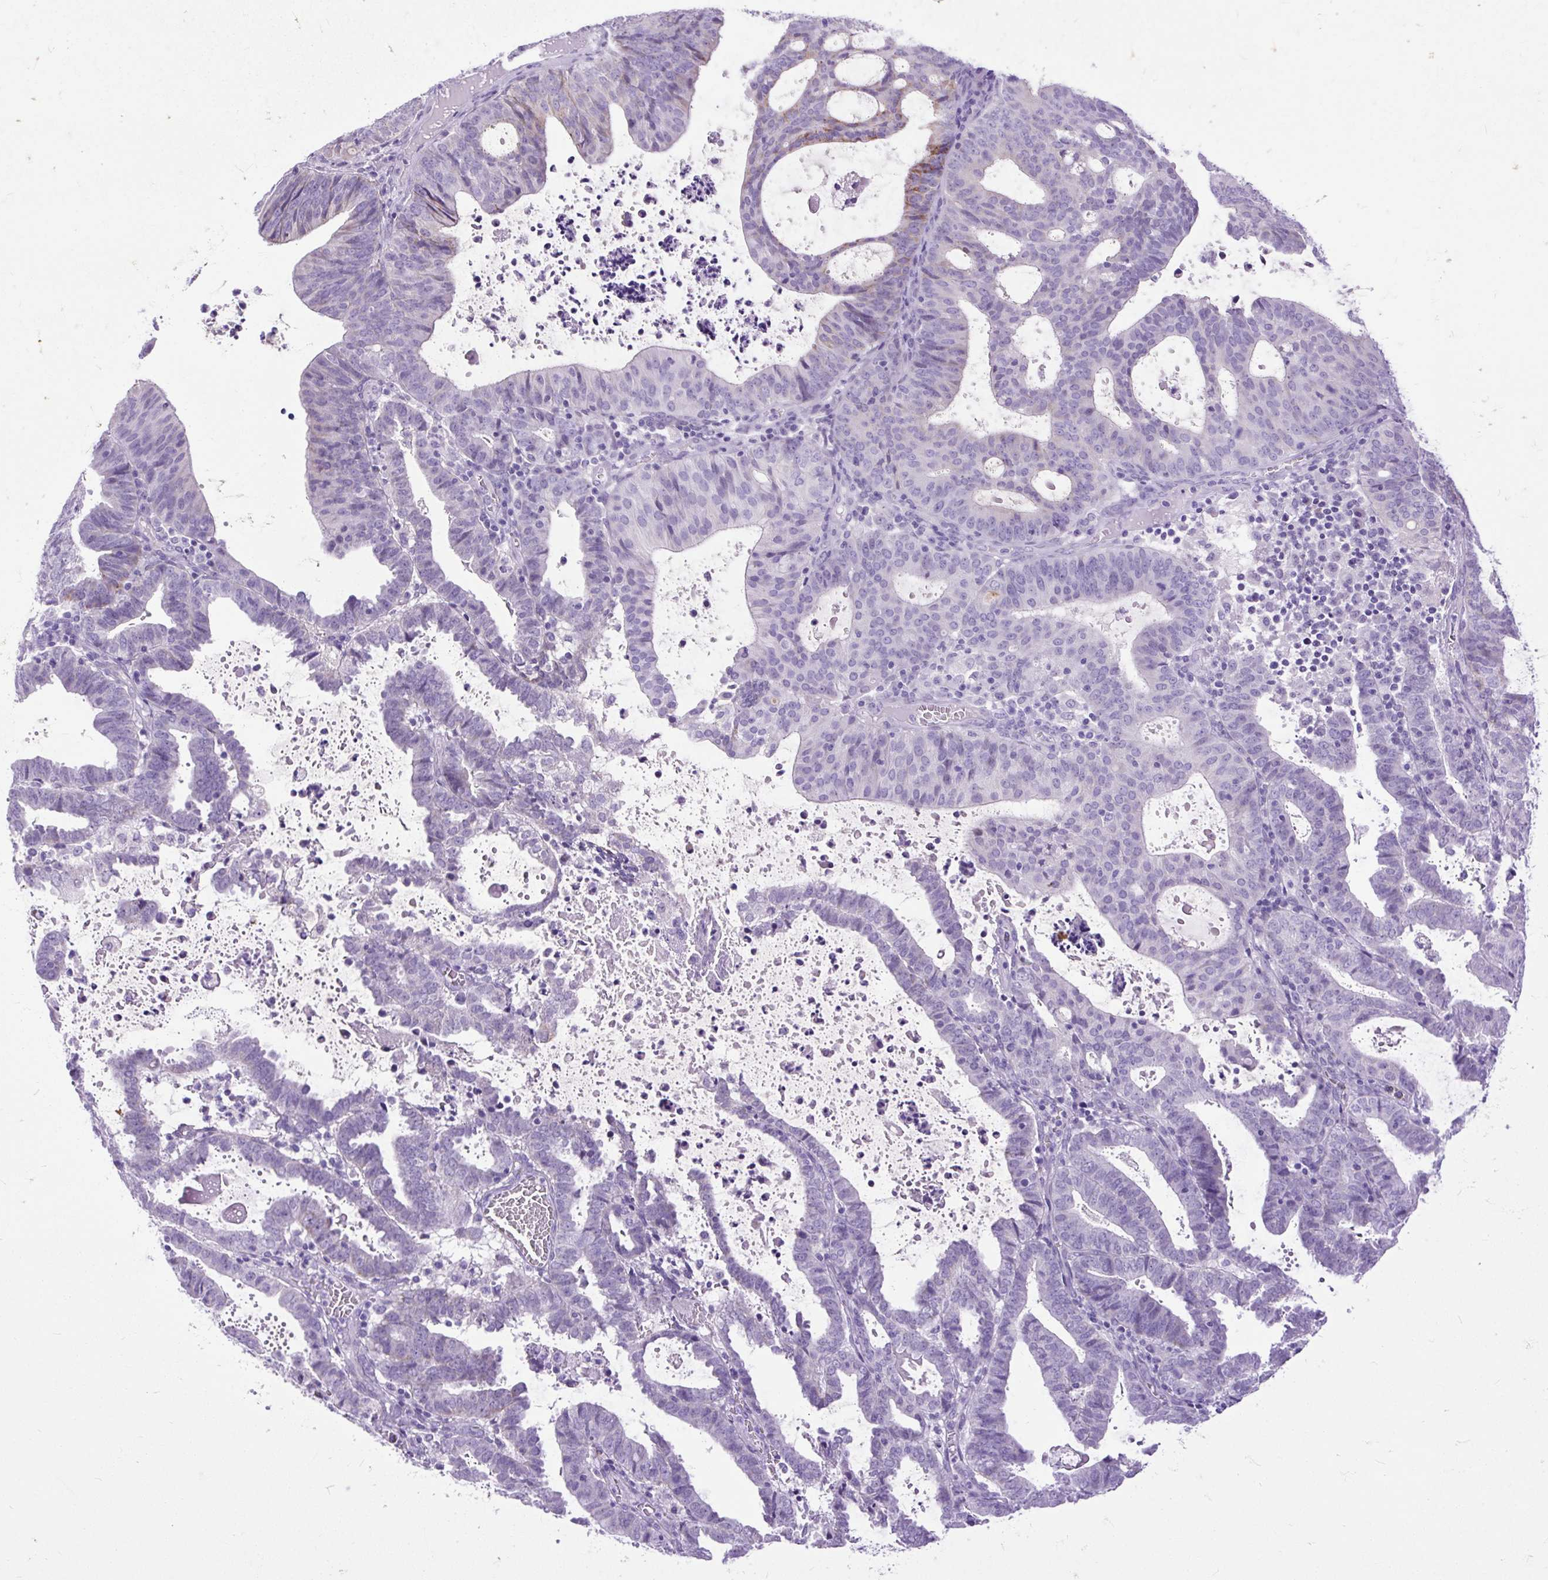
{"staining": {"intensity": "moderate", "quantity": "<25%", "location": "cytoplasmic/membranous"}, "tissue": "endometrial cancer", "cell_type": "Tumor cells", "image_type": "cancer", "snomed": [{"axis": "morphology", "description": "Adenocarcinoma, NOS"}, {"axis": "topography", "description": "Uterus"}], "caption": "Approximately <25% of tumor cells in adenocarcinoma (endometrial) show moderate cytoplasmic/membranous protein expression as visualized by brown immunohistochemical staining.", "gene": "ZNF256", "patient": {"sex": "female", "age": 83}}